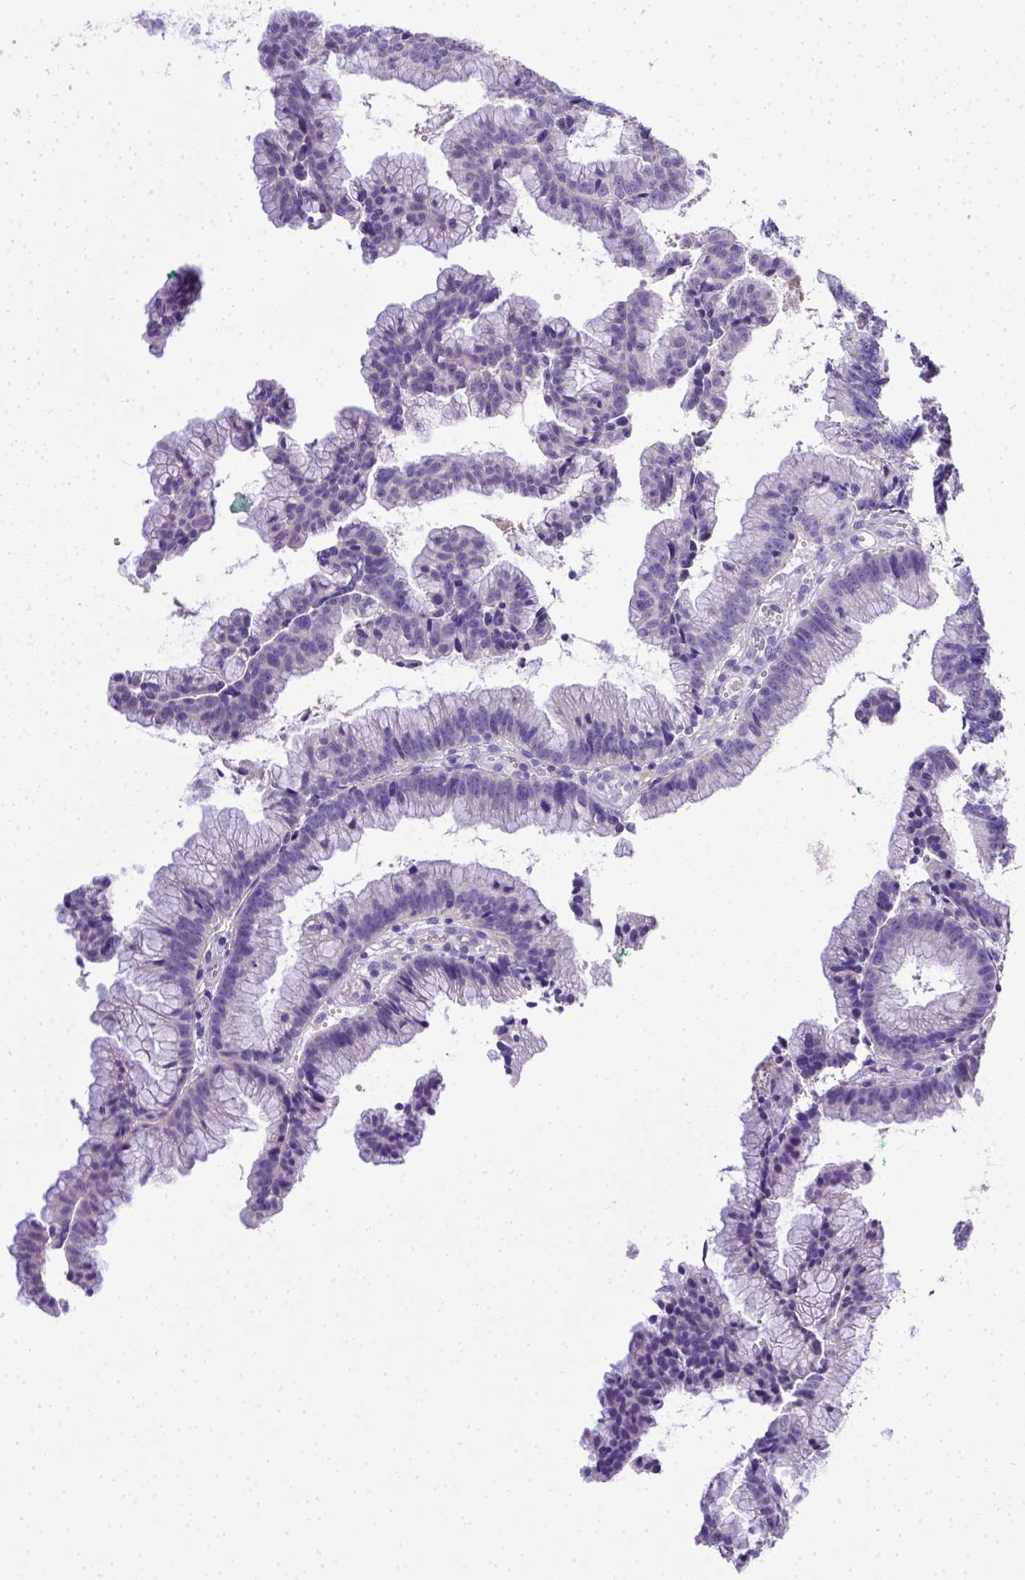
{"staining": {"intensity": "negative", "quantity": "none", "location": "none"}, "tissue": "colorectal cancer", "cell_type": "Tumor cells", "image_type": "cancer", "snomed": [{"axis": "morphology", "description": "Adenocarcinoma, NOS"}, {"axis": "topography", "description": "Colon"}], "caption": "Immunohistochemical staining of colorectal cancer (adenocarcinoma) shows no significant expression in tumor cells.", "gene": "BTN1A1", "patient": {"sex": "female", "age": 78}}